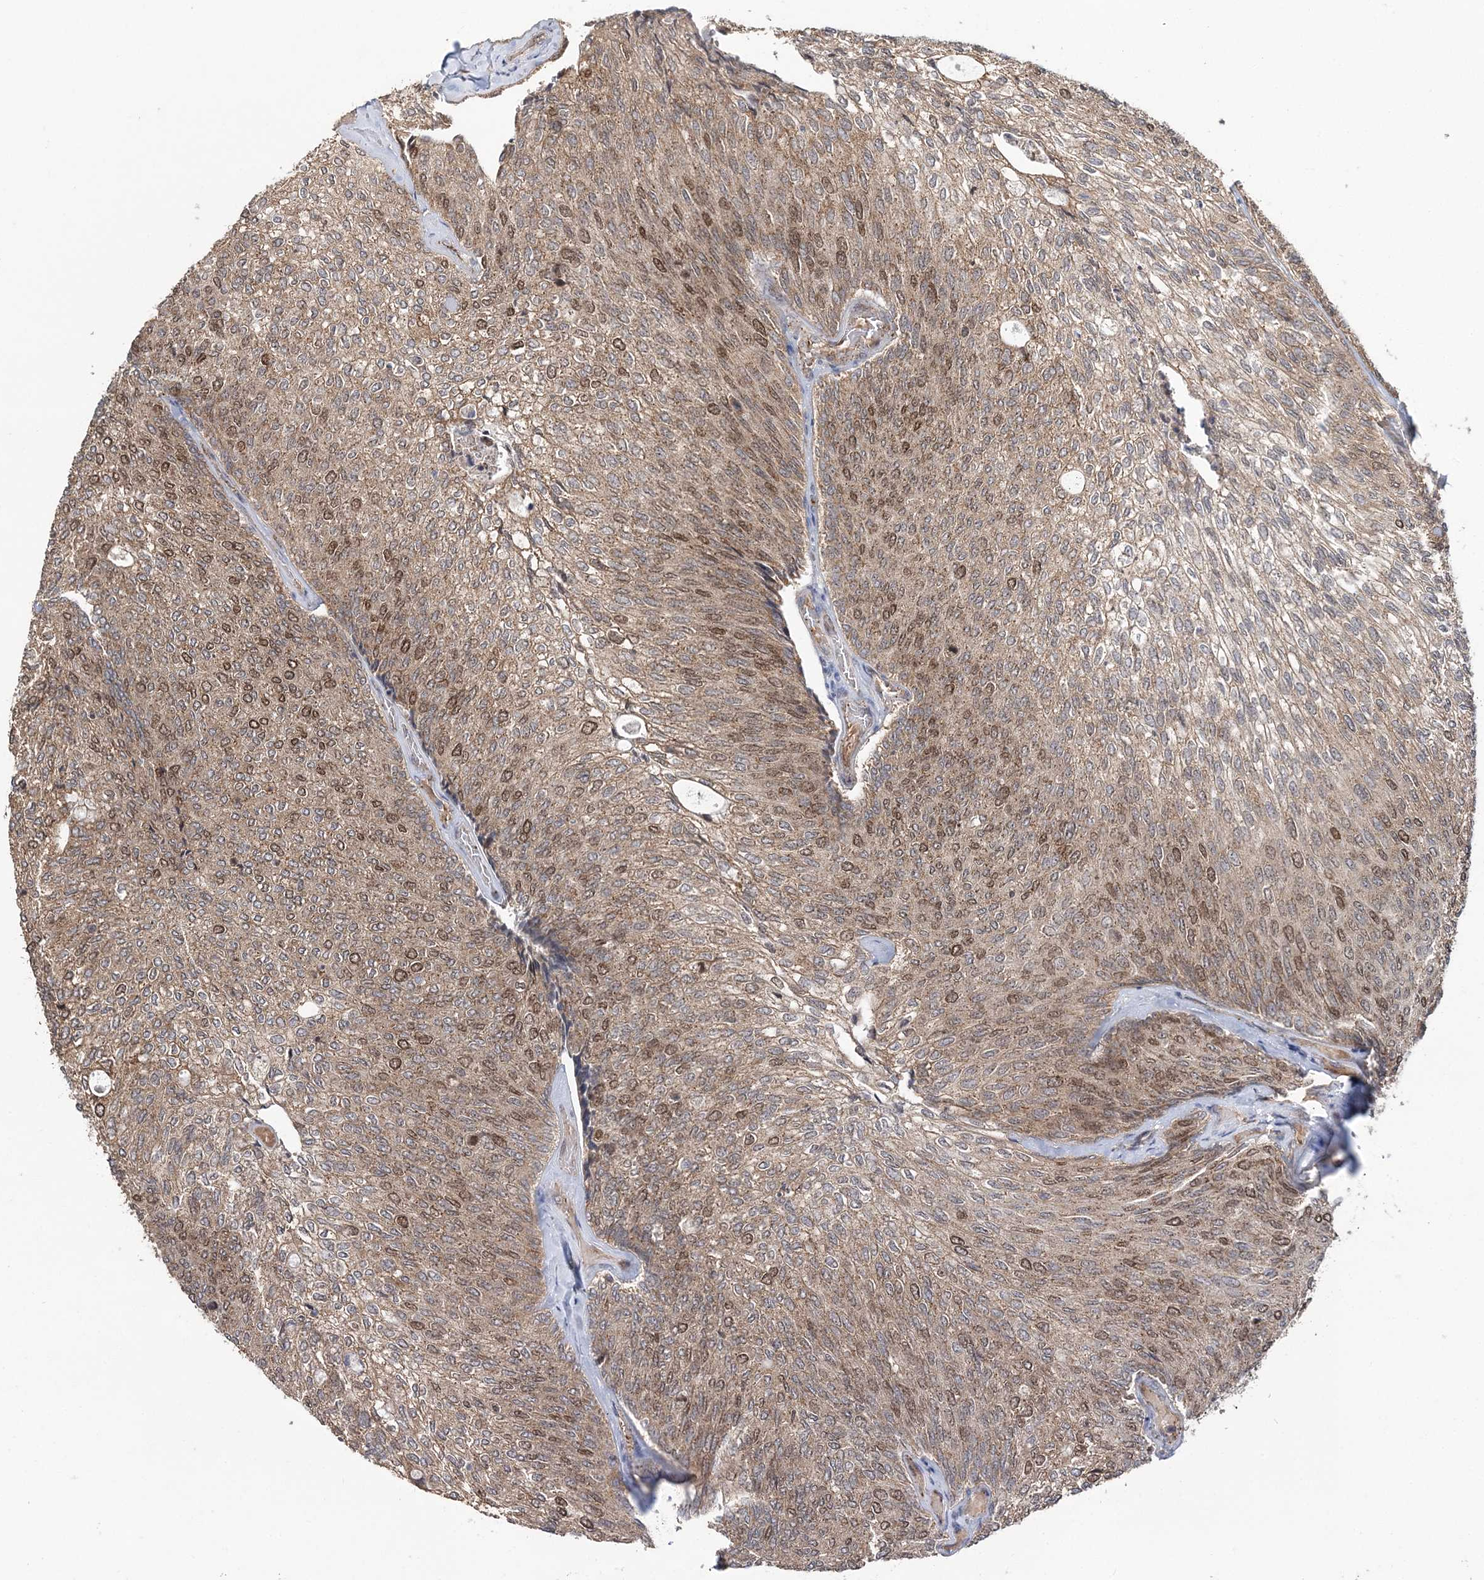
{"staining": {"intensity": "moderate", "quantity": ">75%", "location": "cytoplasmic/membranous,nuclear"}, "tissue": "urothelial cancer", "cell_type": "Tumor cells", "image_type": "cancer", "snomed": [{"axis": "morphology", "description": "Urothelial carcinoma, Low grade"}, {"axis": "topography", "description": "Urinary bladder"}], "caption": "Urothelial cancer tissue shows moderate cytoplasmic/membranous and nuclear expression in about >75% of tumor cells, visualized by immunohistochemistry.", "gene": "KIF4A", "patient": {"sex": "female", "age": 79}}